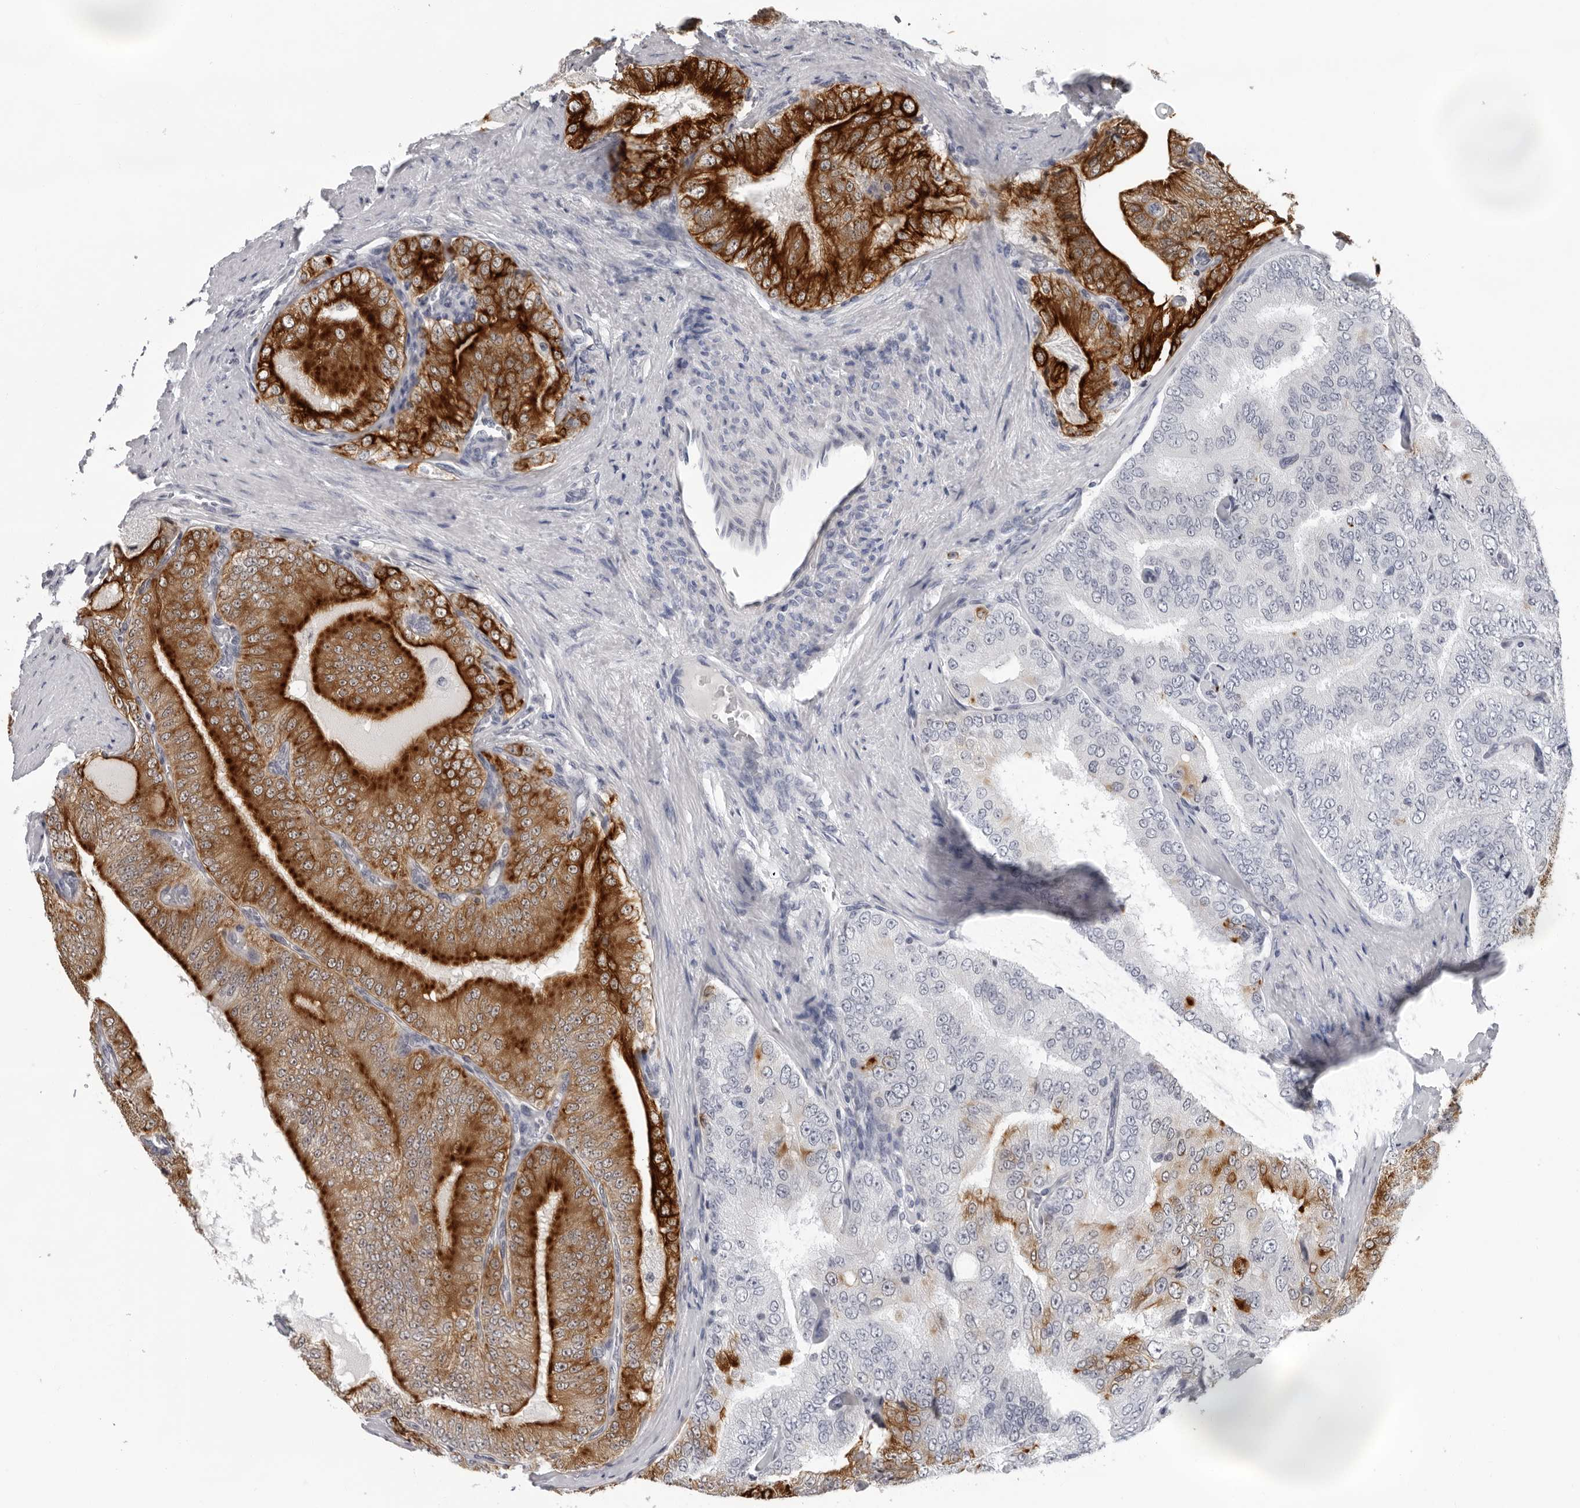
{"staining": {"intensity": "strong", "quantity": "25%-75%", "location": "cytoplasmic/membranous"}, "tissue": "prostate cancer", "cell_type": "Tumor cells", "image_type": "cancer", "snomed": [{"axis": "morphology", "description": "Adenocarcinoma, High grade"}, {"axis": "topography", "description": "Prostate"}], "caption": "High-grade adenocarcinoma (prostate) stained with a brown dye demonstrates strong cytoplasmic/membranous positive staining in about 25%-75% of tumor cells.", "gene": "CCDC28B", "patient": {"sex": "male", "age": 58}}